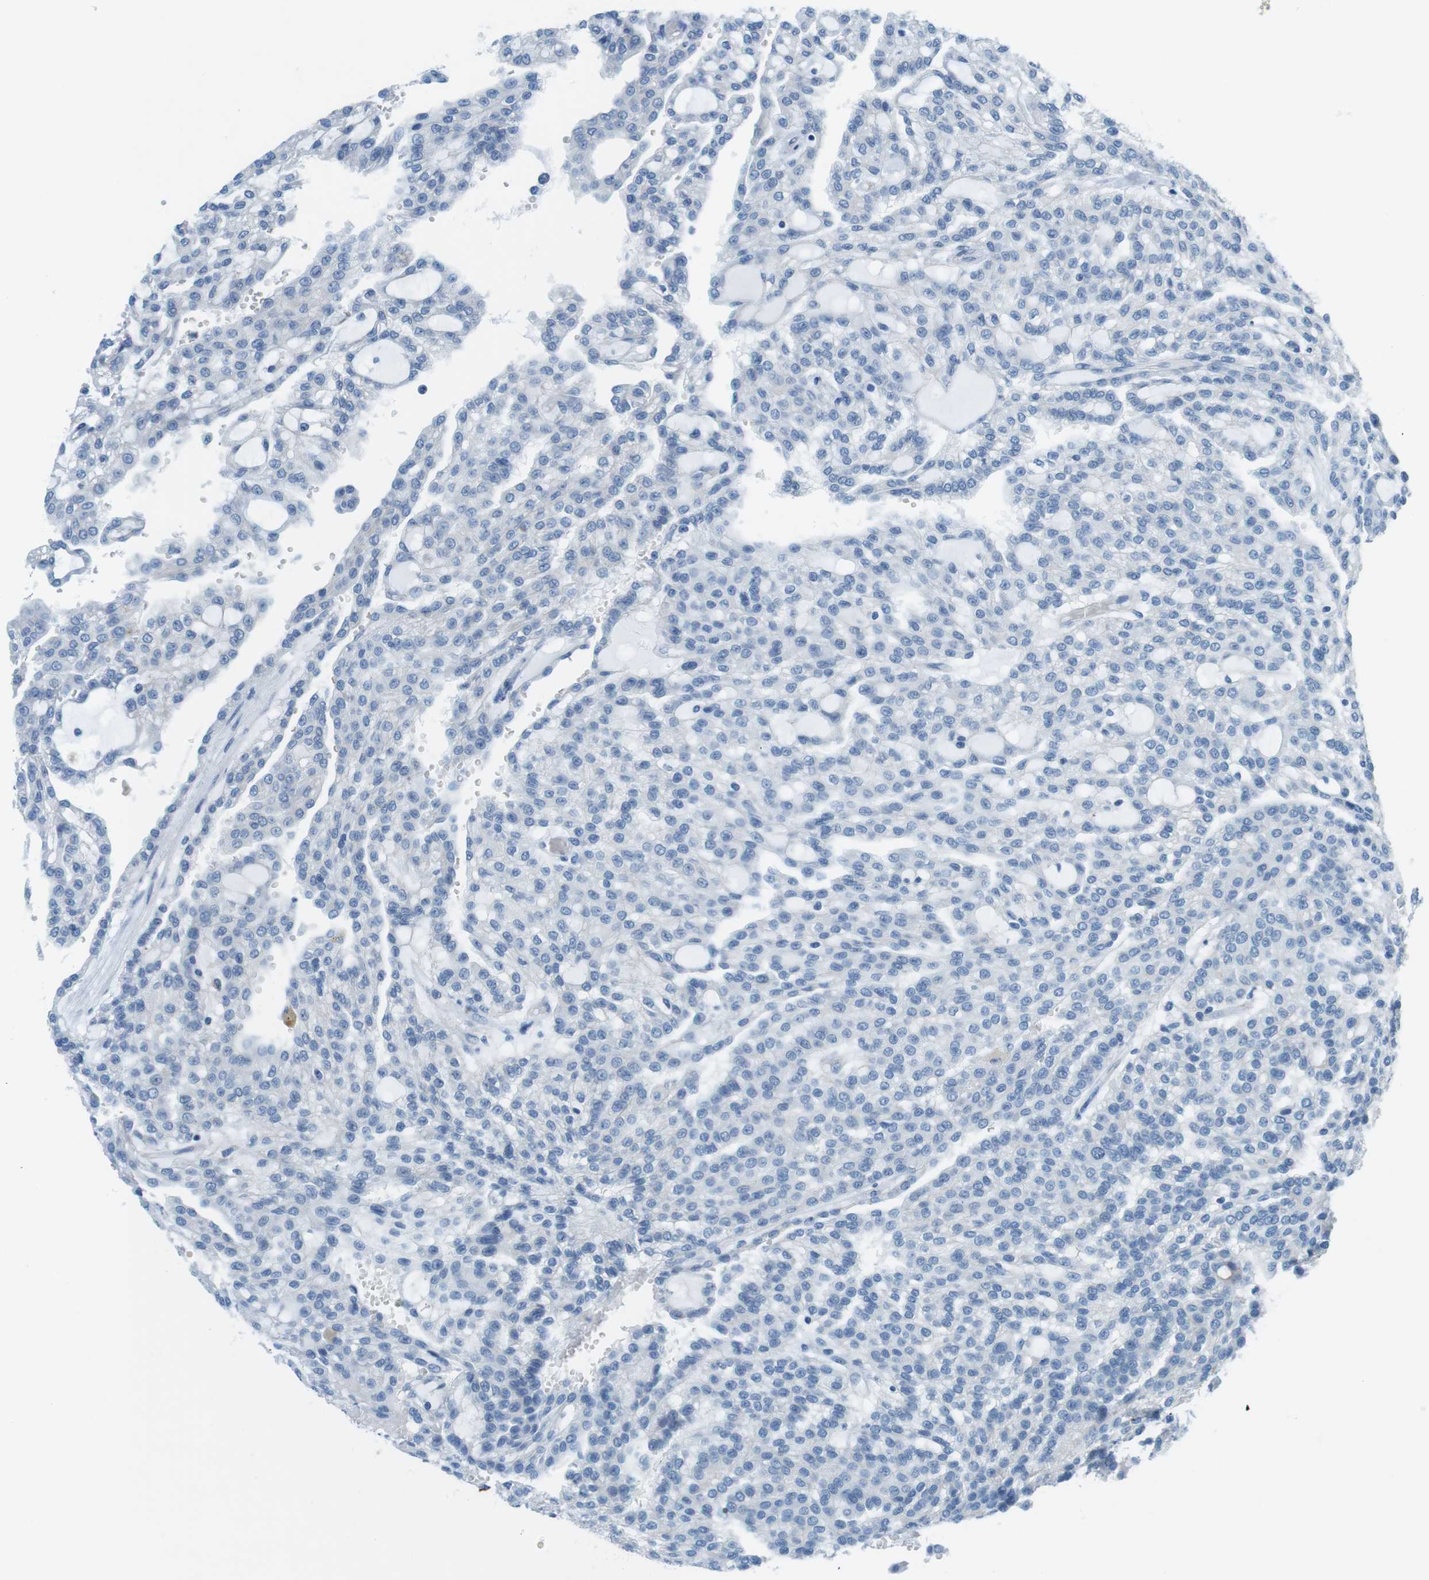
{"staining": {"intensity": "negative", "quantity": "none", "location": "none"}, "tissue": "renal cancer", "cell_type": "Tumor cells", "image_type": "cancer", "snomed": [{"axis": "morphology", "description": "Adenocarcinoma, NOS"}, {"axis": "topography", "description": "Kidney"}], "caption": "A photomicrograph of human renal adenocarcinoma is negative for staining in tumor cells.", "gene": "SLC6A6", "patient": {"sex": "male", "age": 63}}